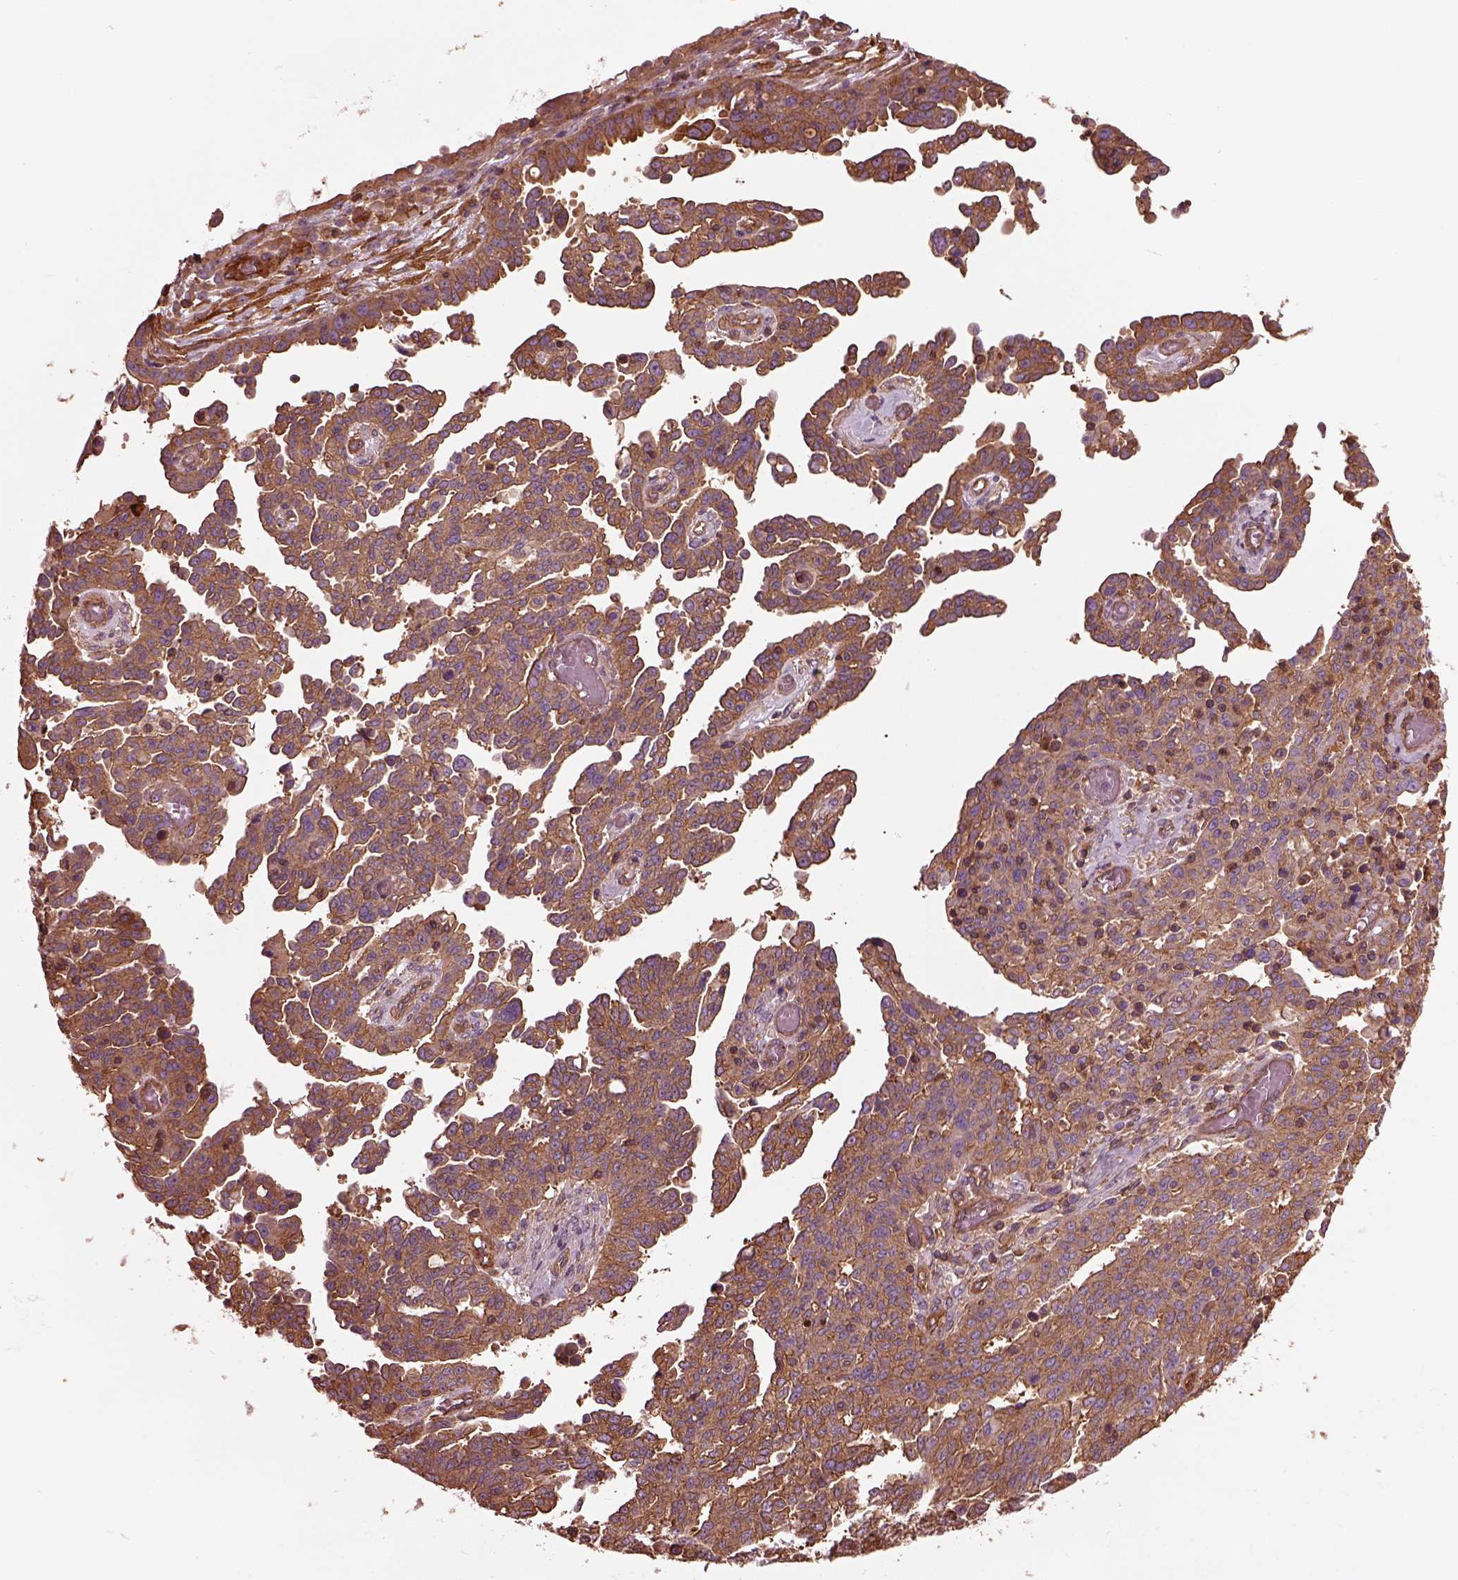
{"staining": {"intensity": "moderate", "quantity": ">75%", "location": "cytoplasmic/membranous"}, "tissue": "ovarian cancer", "cell_type": "Tumor cells", "image_type": "cancer", "snomed": [{"axis": "morphology", "description": "Cystadenocarcinoma, serous, NOS"}, {"axis": "topography", "description": "Ovary"}], "caption": "Tumor cells demonstrate medium levels of moderate cytoplasmic/membranous expression in approximately >75% of cells in ovarian serous cystadenocarcinoma.", "gene": "MYL6", "patient": {"sex": "female", "age": 67}}